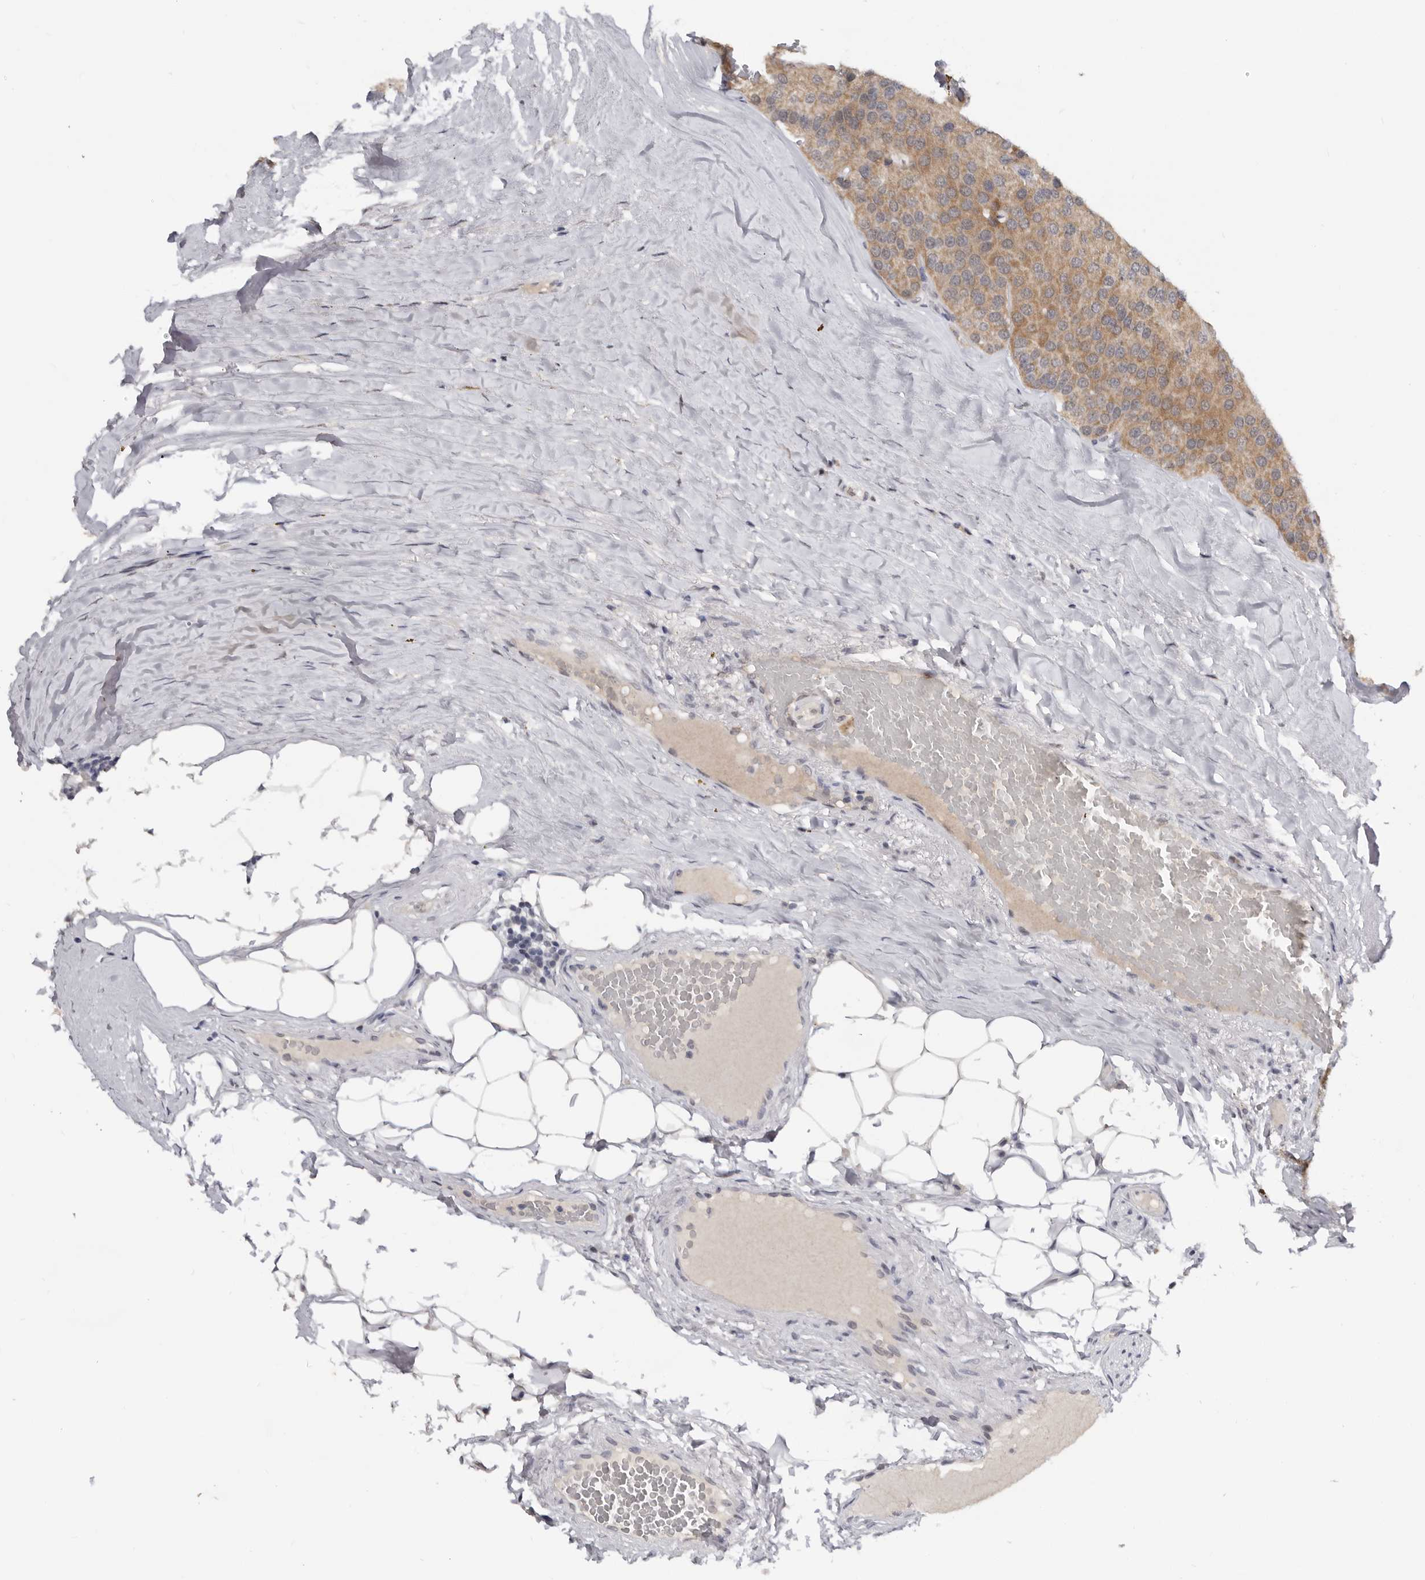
{"staining": {"intensity": "moderate", "quantity": ">75%", "location": "cytoplasmic/membranous"}, "tissue": "parathyroid gland", "cell_type": "Glandular cells", "image_type": "normal", "snomed": [{"axis": "morphology", "description": "Normal tissue, NOS"}, {"axis": "morphology", "description": "Adenoma, NOS"}, {"axis": "topography", "description": "Parathyroid gland"}], "caption": "Immunohistochemistry of normal parathyroid gland displays medium levels of moderate cytoplasmic/membranous positivity in about >75% of glandular cells.", "gene": "BRCA2", "patient": {"sex": "female", "age": 86}}